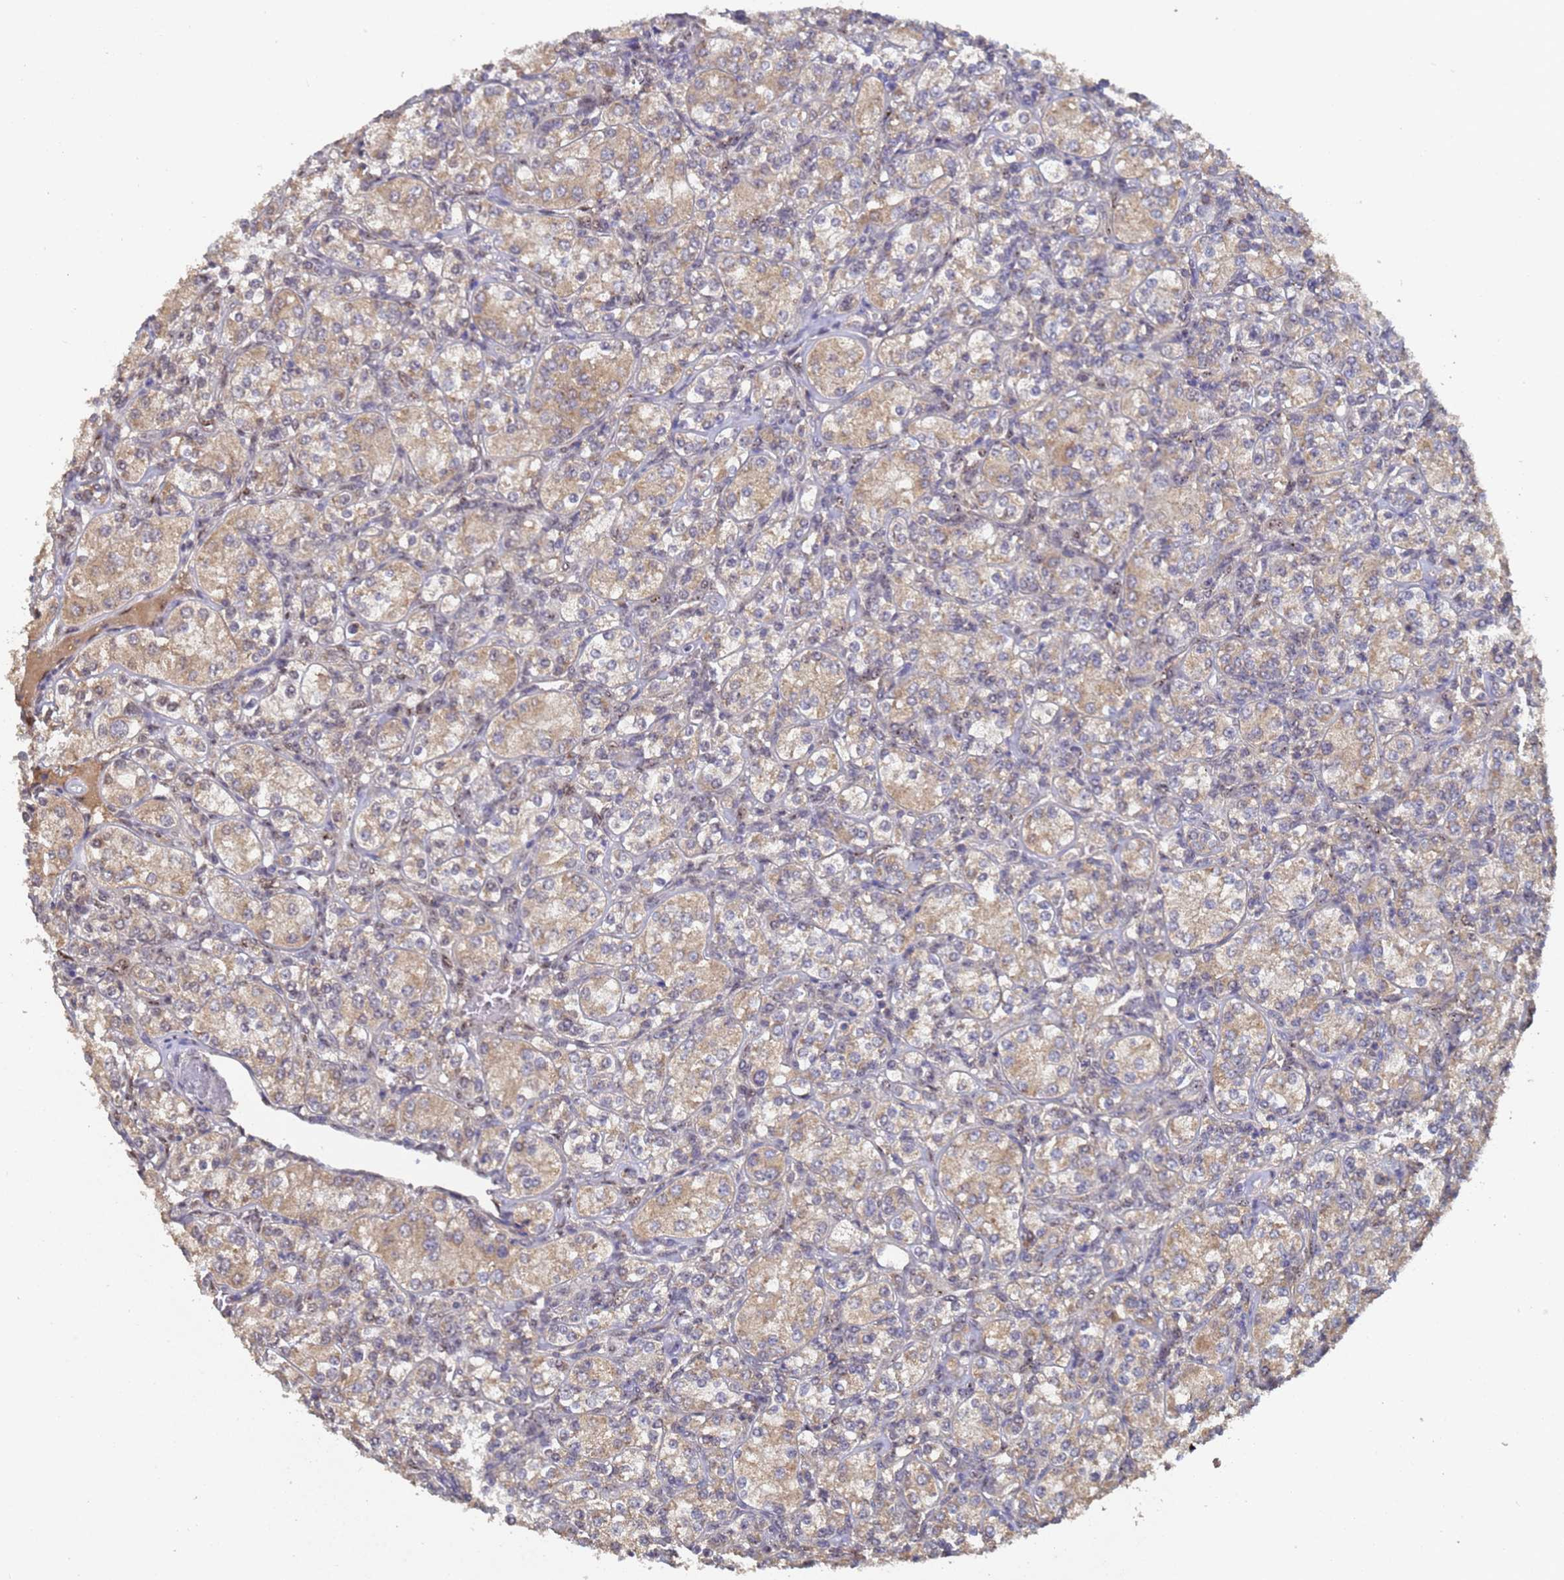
{"staining": {"intensity": "weak", "quantity": "25%-75%", "location": "cytoplasmic/membranous"}, "tissue": "renal cancer", "cell_type": "Tumor cells", "image_type": "cancer", "snomed": [{"axis": "morphology", "description": "Adenocarcinoma, NOS"}, {"axis": "topography", "description": "Kidney"}], "caption": "Immunohistochemical staining of adenocarcinoma (renal) displays low levels of weak cytoplasmic/membranous protein staining in approximately 25%-75% of tumor cells. (DAB = brown stain, brightfield microscopy at high magnification).", "gene": "SECISBP2", "patient": {"sex": "male", "age": 77}}